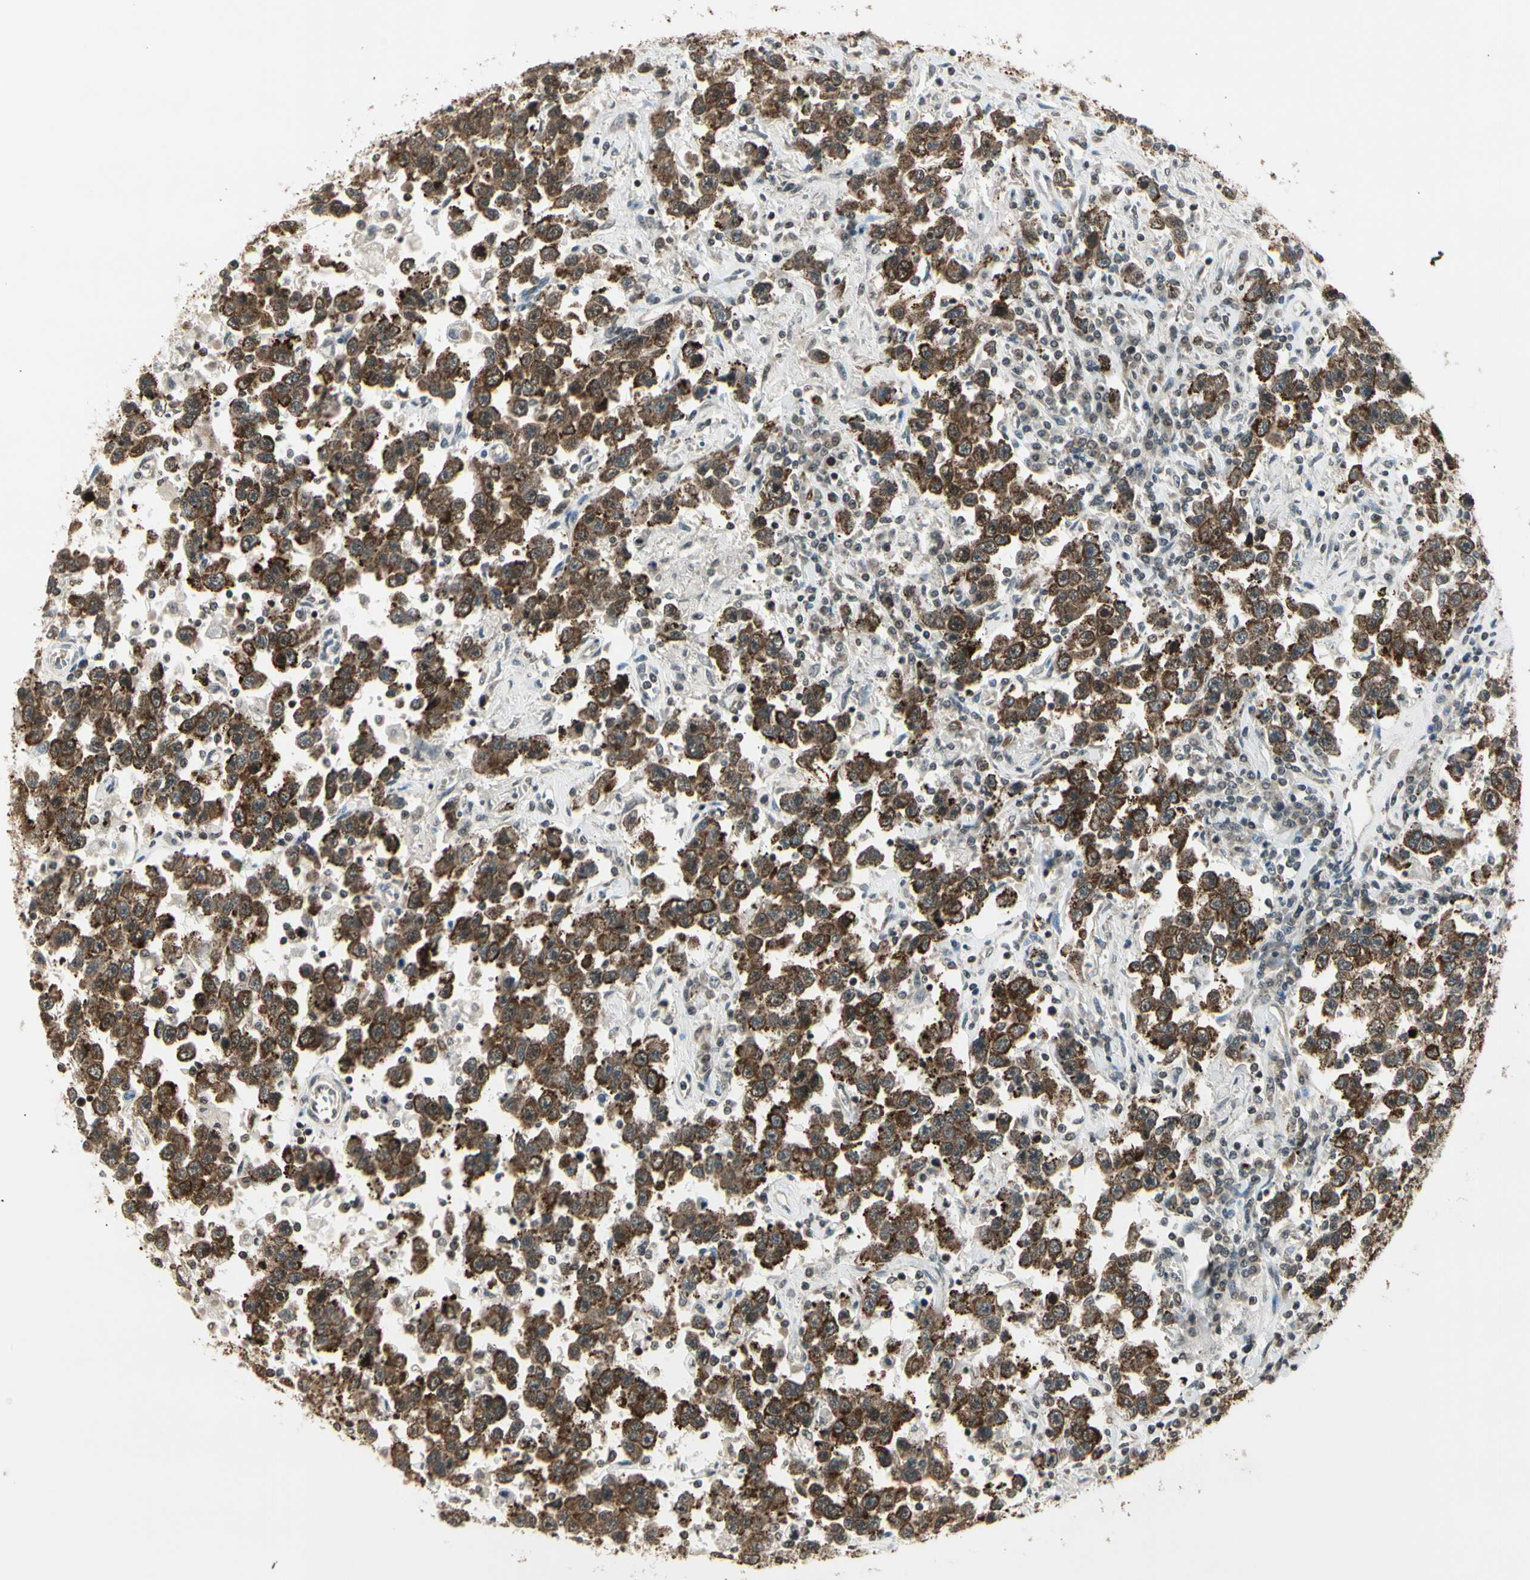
{"staining": {"intensity": "moderate", "quantity": ">75%", "location": "cytoplasmic/membranous"}, "tissue": "testis cancer", "cell_type": "Tumor cells", "image_type": "cancer", "snomed": [{"axis": "morphology", "description": "Seminoma, NOS"}, {"axis": "topography", "description": "Testis"}], "caption": "Testis cancer tissue shows moderate cytoplasmic/membranous staining in approximately >75% of tumor cells, visualized by immunohistochemistry. The staining was performed using DAB (3,3'-diaminobenzidine), with brown indicating positive protein expression. Nuclei are stained blue with hematoxylin.", "gene": "SMN2", "patient": {"sex": "male", "age": 41}}